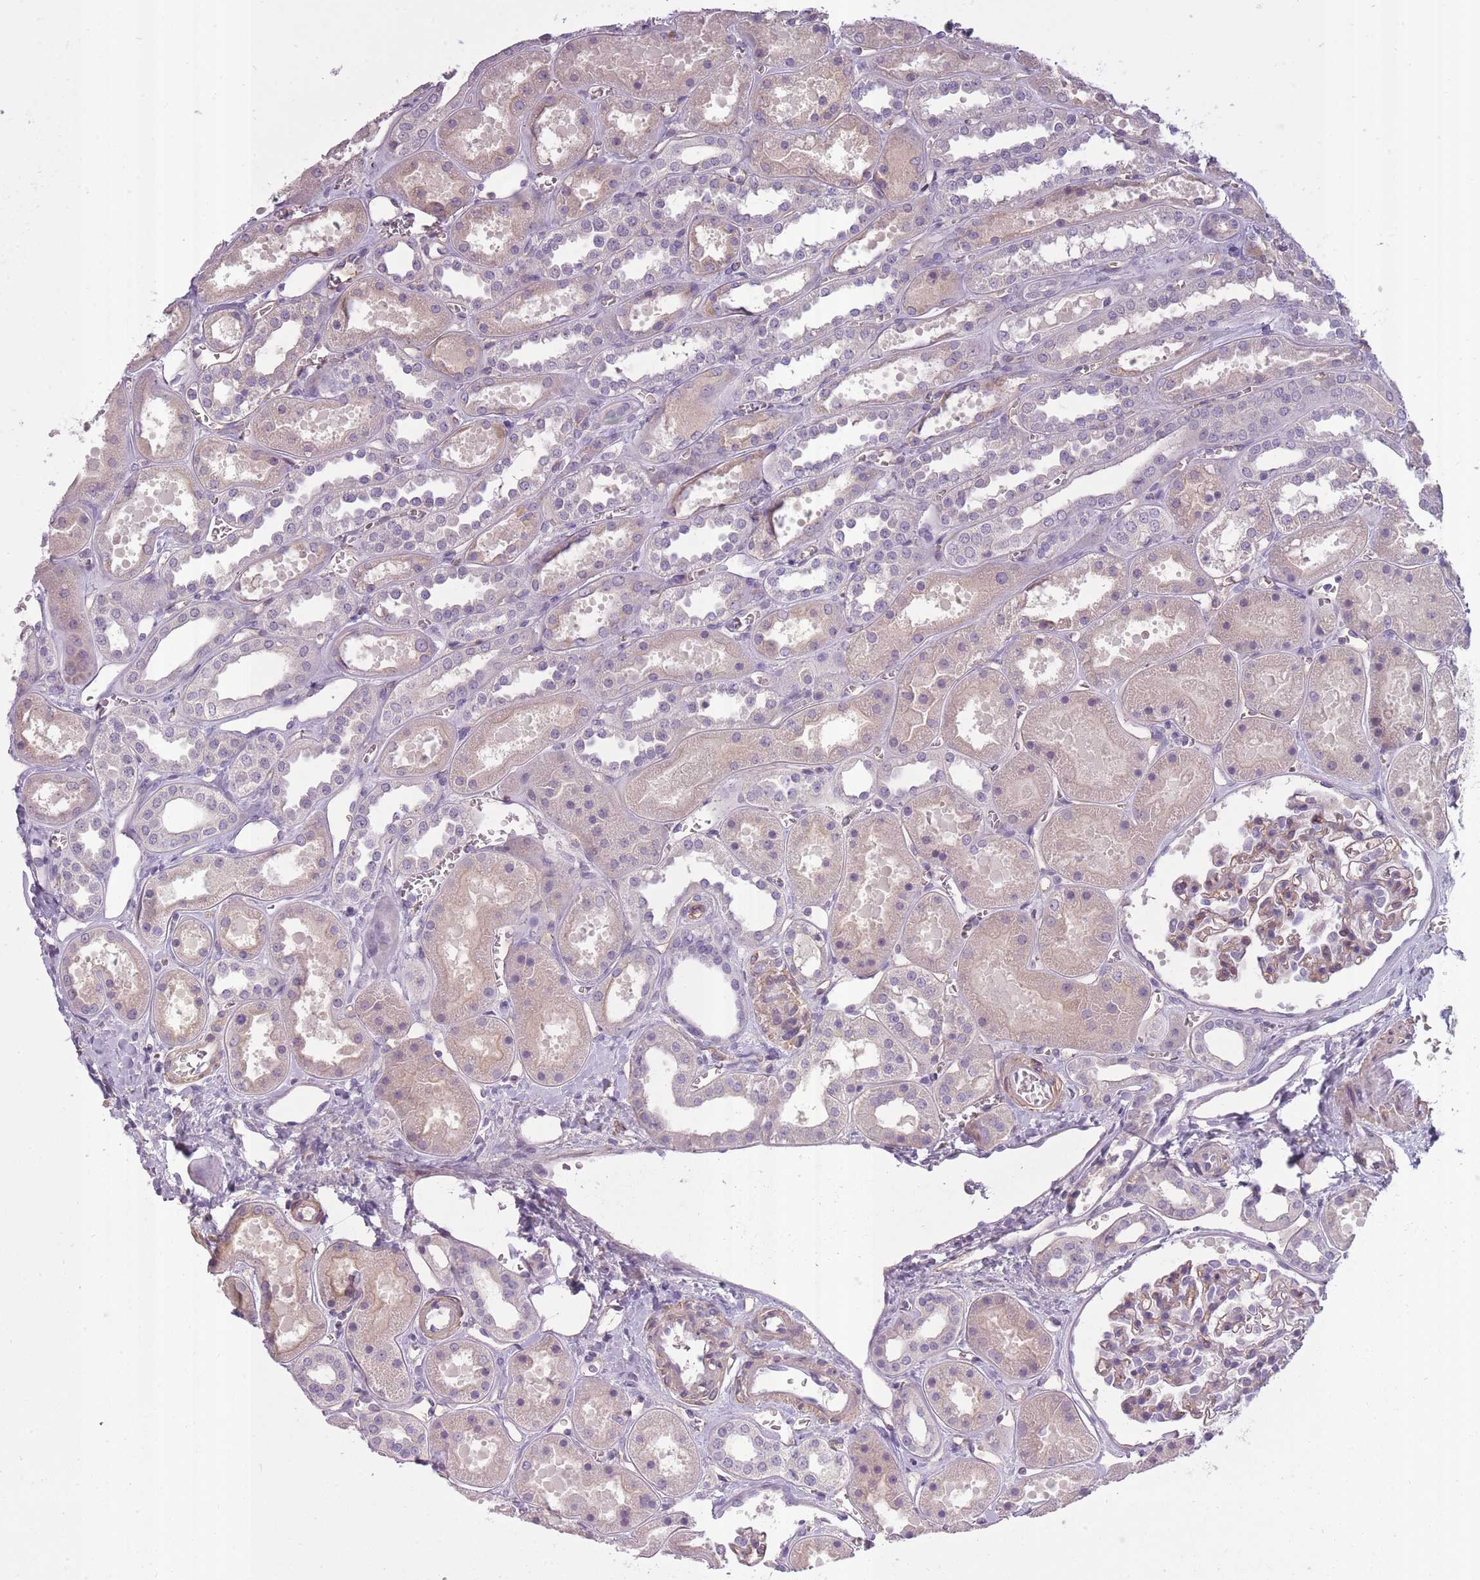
{"staining": {"intensity": "moderate", "quantity": "<25%", "location": "cytoplasmic/membranous"}, "tissue": "kidney", "cell_type": "Cells in glomeruli", "image_type": "normal", "snomed": [{"axis": "morphology", "description": "Normal tissue, NOS"}, {"axis": "topography", "description": "Kidney"}], "caption": "DAB (3,3'-diaminobenzidine) immunohistochemical staining of unremarkable kidney reveals moderate cytoplasmic/membranous protein expression in about <25% of cells in glomeruli.", "gene": "SLC8A2", "patient": {"sex": "female", "age": 41}}